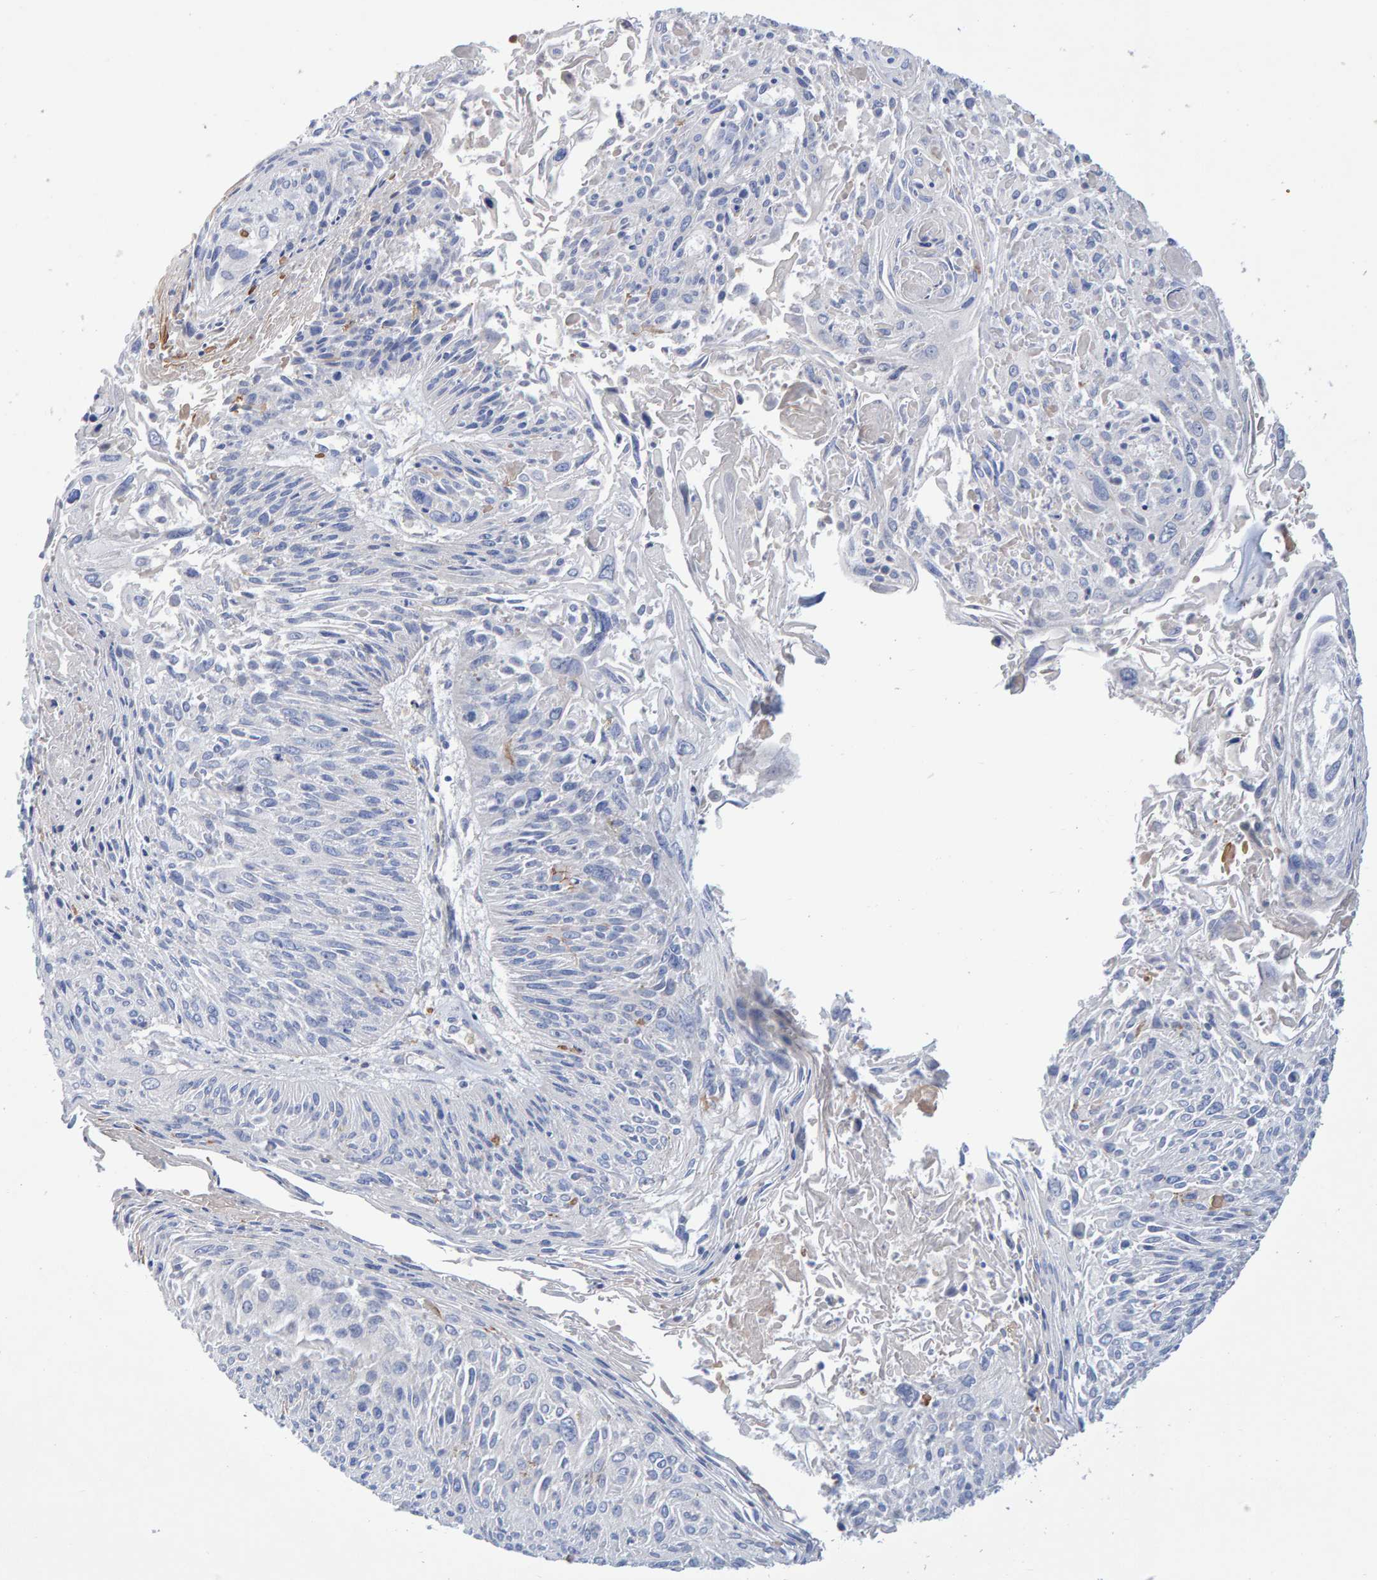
{"staining": {"intensity": "negative", "quantity": "none", "location": "none"}, "tissue": "cervical cancer", "cell_type": "Tumor cells", "image_type": "cancer", "snomed": [{"axis": "morphology", "description": "Squamous cell carcinoma, NOS"}, {"axis": "topography", "description": "Cervix"}], "caption": "Cervical cancer was stained to show a protein in brown. There is no significant expression in tumor cells. (DAB IHC with hematoxylin counter stain).", "gene": "EFR3A", "patient": {"sex": "female", "age": 51}}